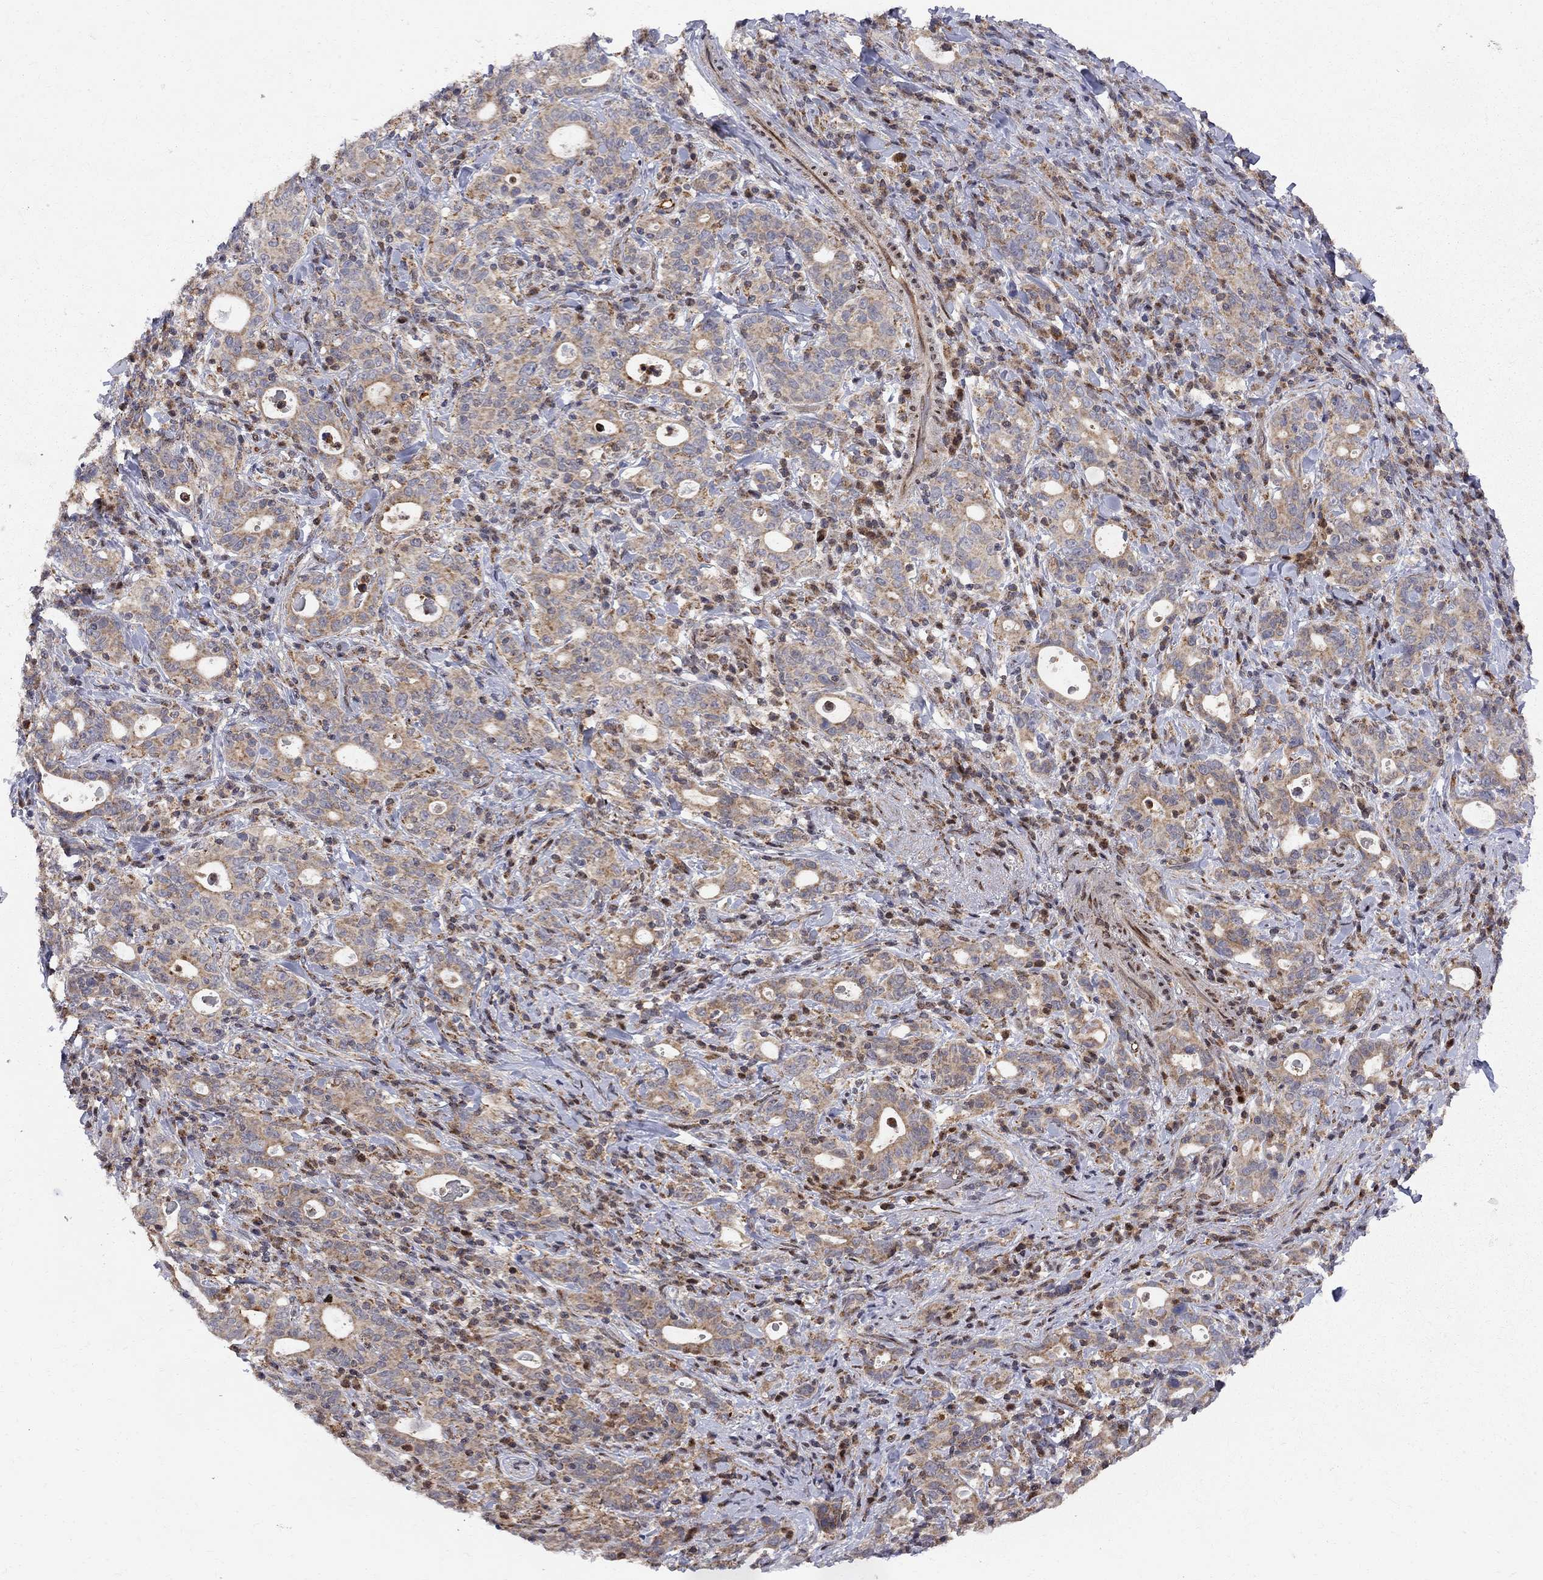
{"staining": {"intensity": "moderate", "quantity": ">75%", "location": "cytoplasmic/membranous"}, "tissue": "stomach cancer", "cell_type": "Tumor cells", "image_type": "cancer", "snomed": [{"axis": "morphology", "description": "Adenocarcinoma, NOS"}, {"axis": "topography", "description": "Stomach"}], "caption": "Stomach cancer (adenocarcinoma) stained with a brown dye exhibits moderate cytoplasmic/membranous positive expression in about >75% of tumor cells.", "gene": "ELOB", "patient": {"sex": "male", "age": 79}}